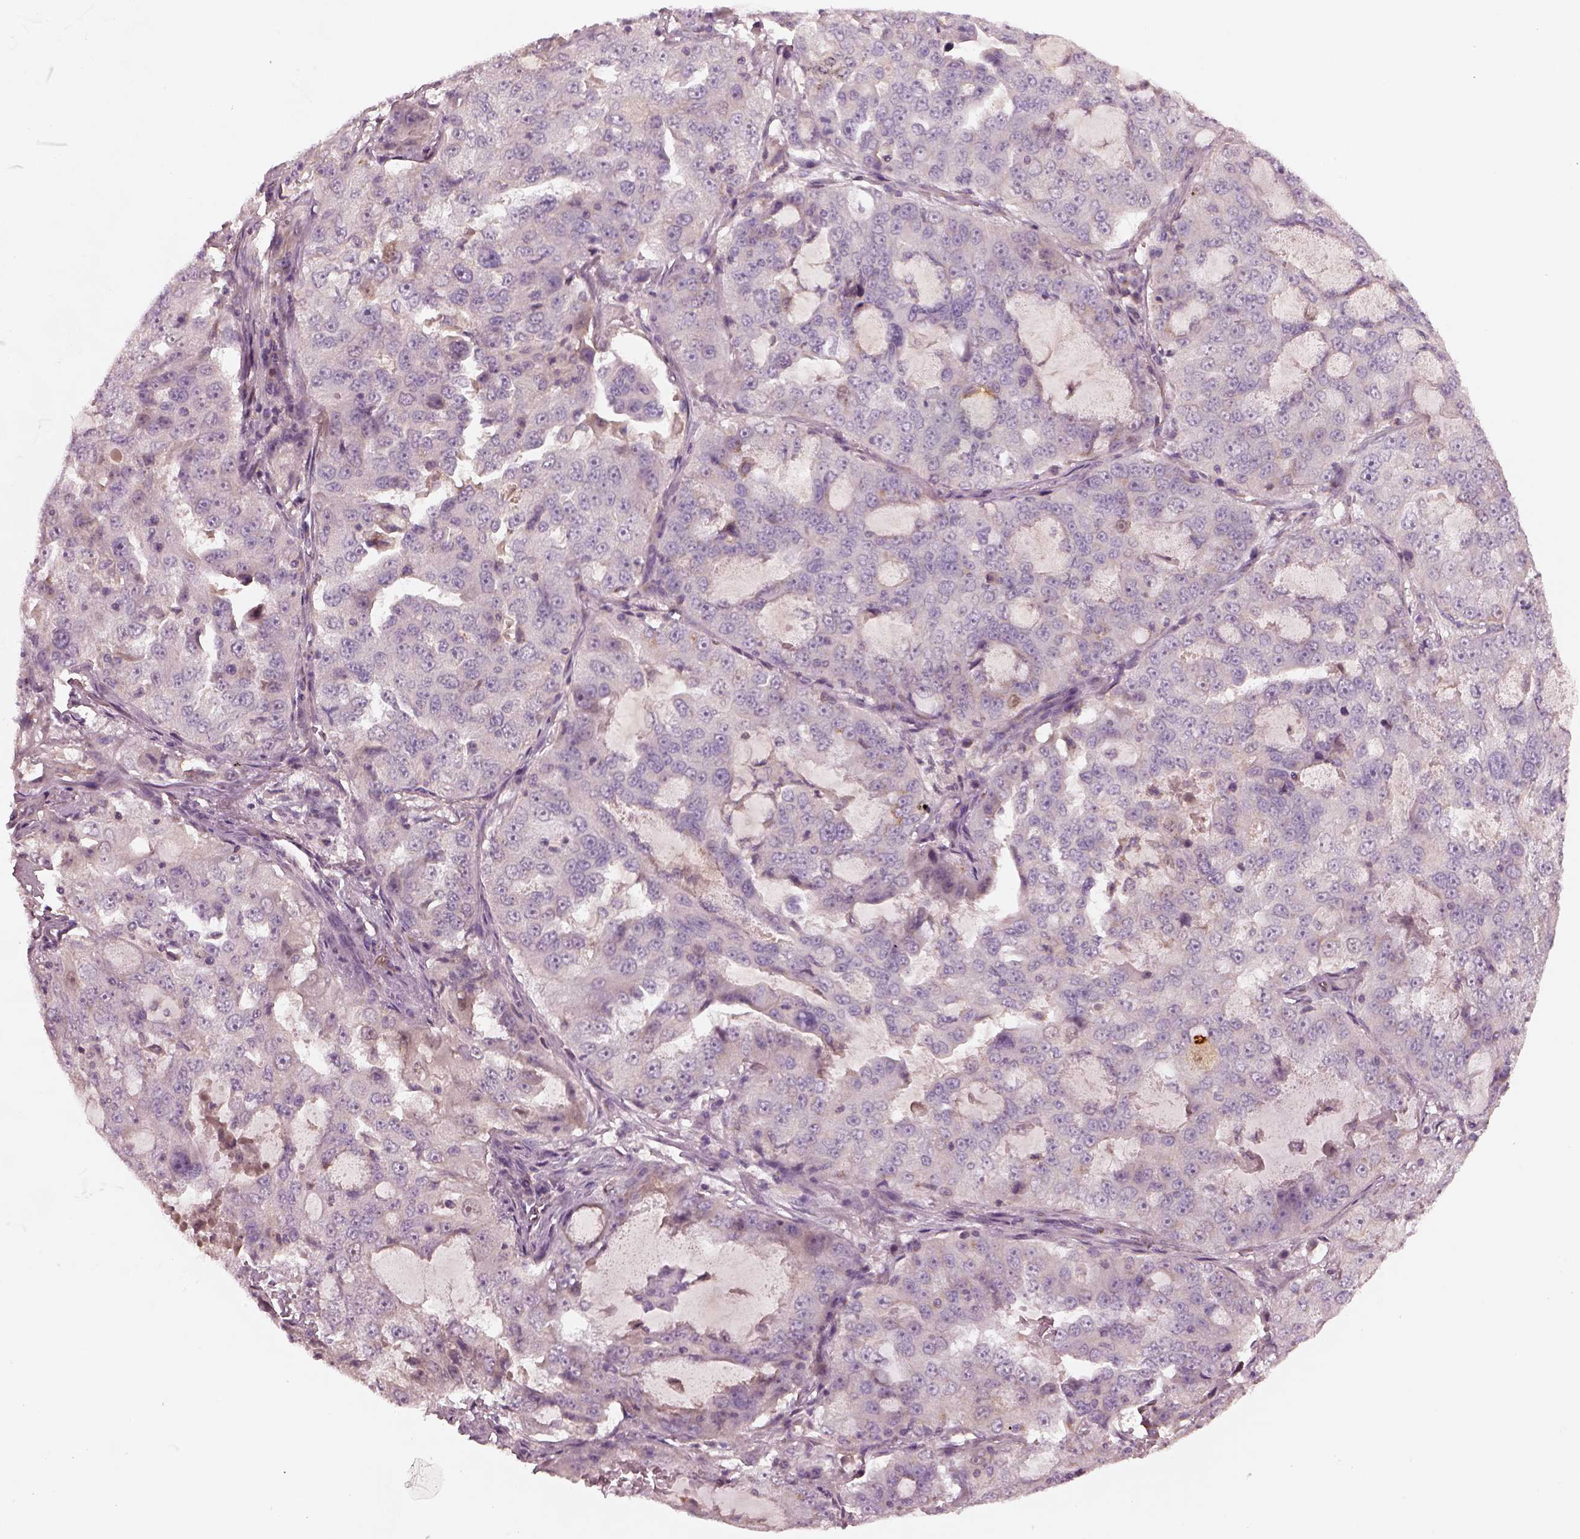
{"staining": {"intensity": "negative", "quantity": "none", "location": "none"}, "tissue": "lung cancer", "cell_type": "Tumor cells", "image_type": "cancer", "snomed": [{"axis": "morphology", "description": "Adenocarcinoma, NOS"}, {"axis": "topography", "description": "Lung"}], "caption": "Tumor cells show no significant protein positivity in adenocarcinoma (lung). Brightfield microscopy of immunohistochemistry stained with DAB (3,3'-diaminobenzidine) (brown) and hematoxylin (blue), captured at high magnification.", "gene": "SDCBP2", "patient": {"sex": "female", "age": 61}}